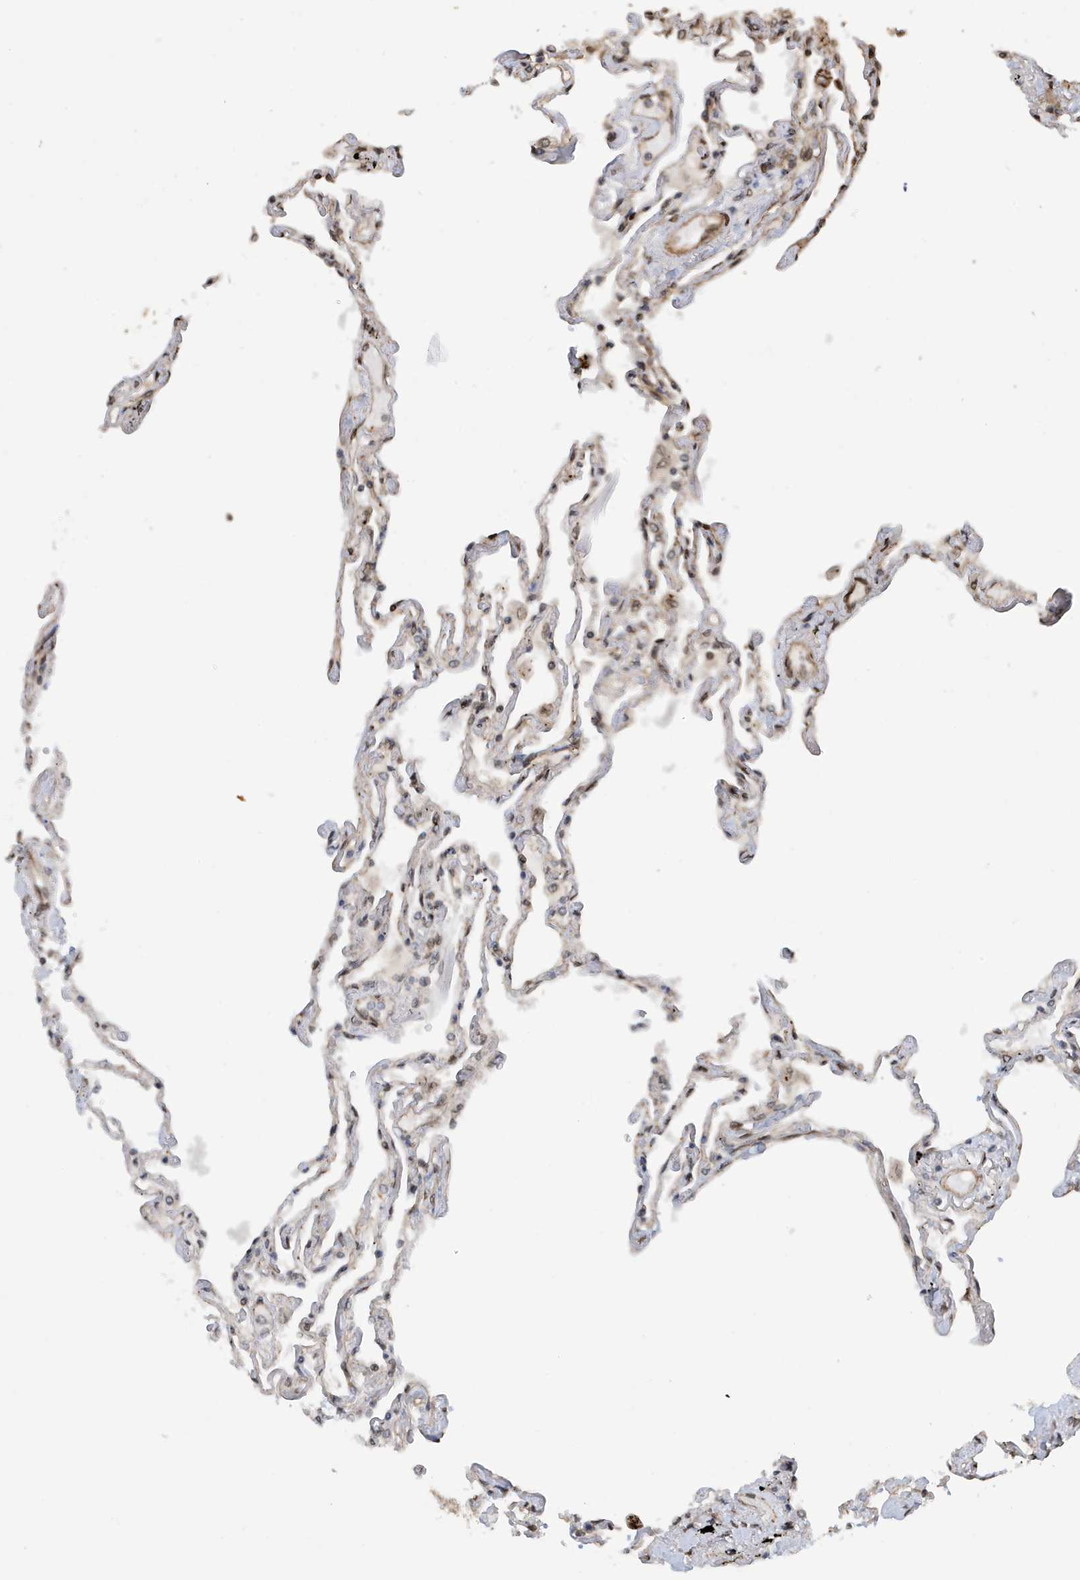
{"staining": {"intensity": "weak", "quantity": "25%-75%", "location": "nuclear"}, "tissue": "lung", "cell_type": "Alveolar cells", "image_type": "normal", "snomed": [{"axis": "morphology", "description": "Normal tissue, NOS"}, {"axis": "topography", "description": "Lung"}], "caption": "Immunohistochemistry of normal lung demonstrates low levels of weak nuclear expression in about 25%-75% of alveolar cells.", "gene": "DUSP18", "patient": {"sex": "female", "age": 67}}